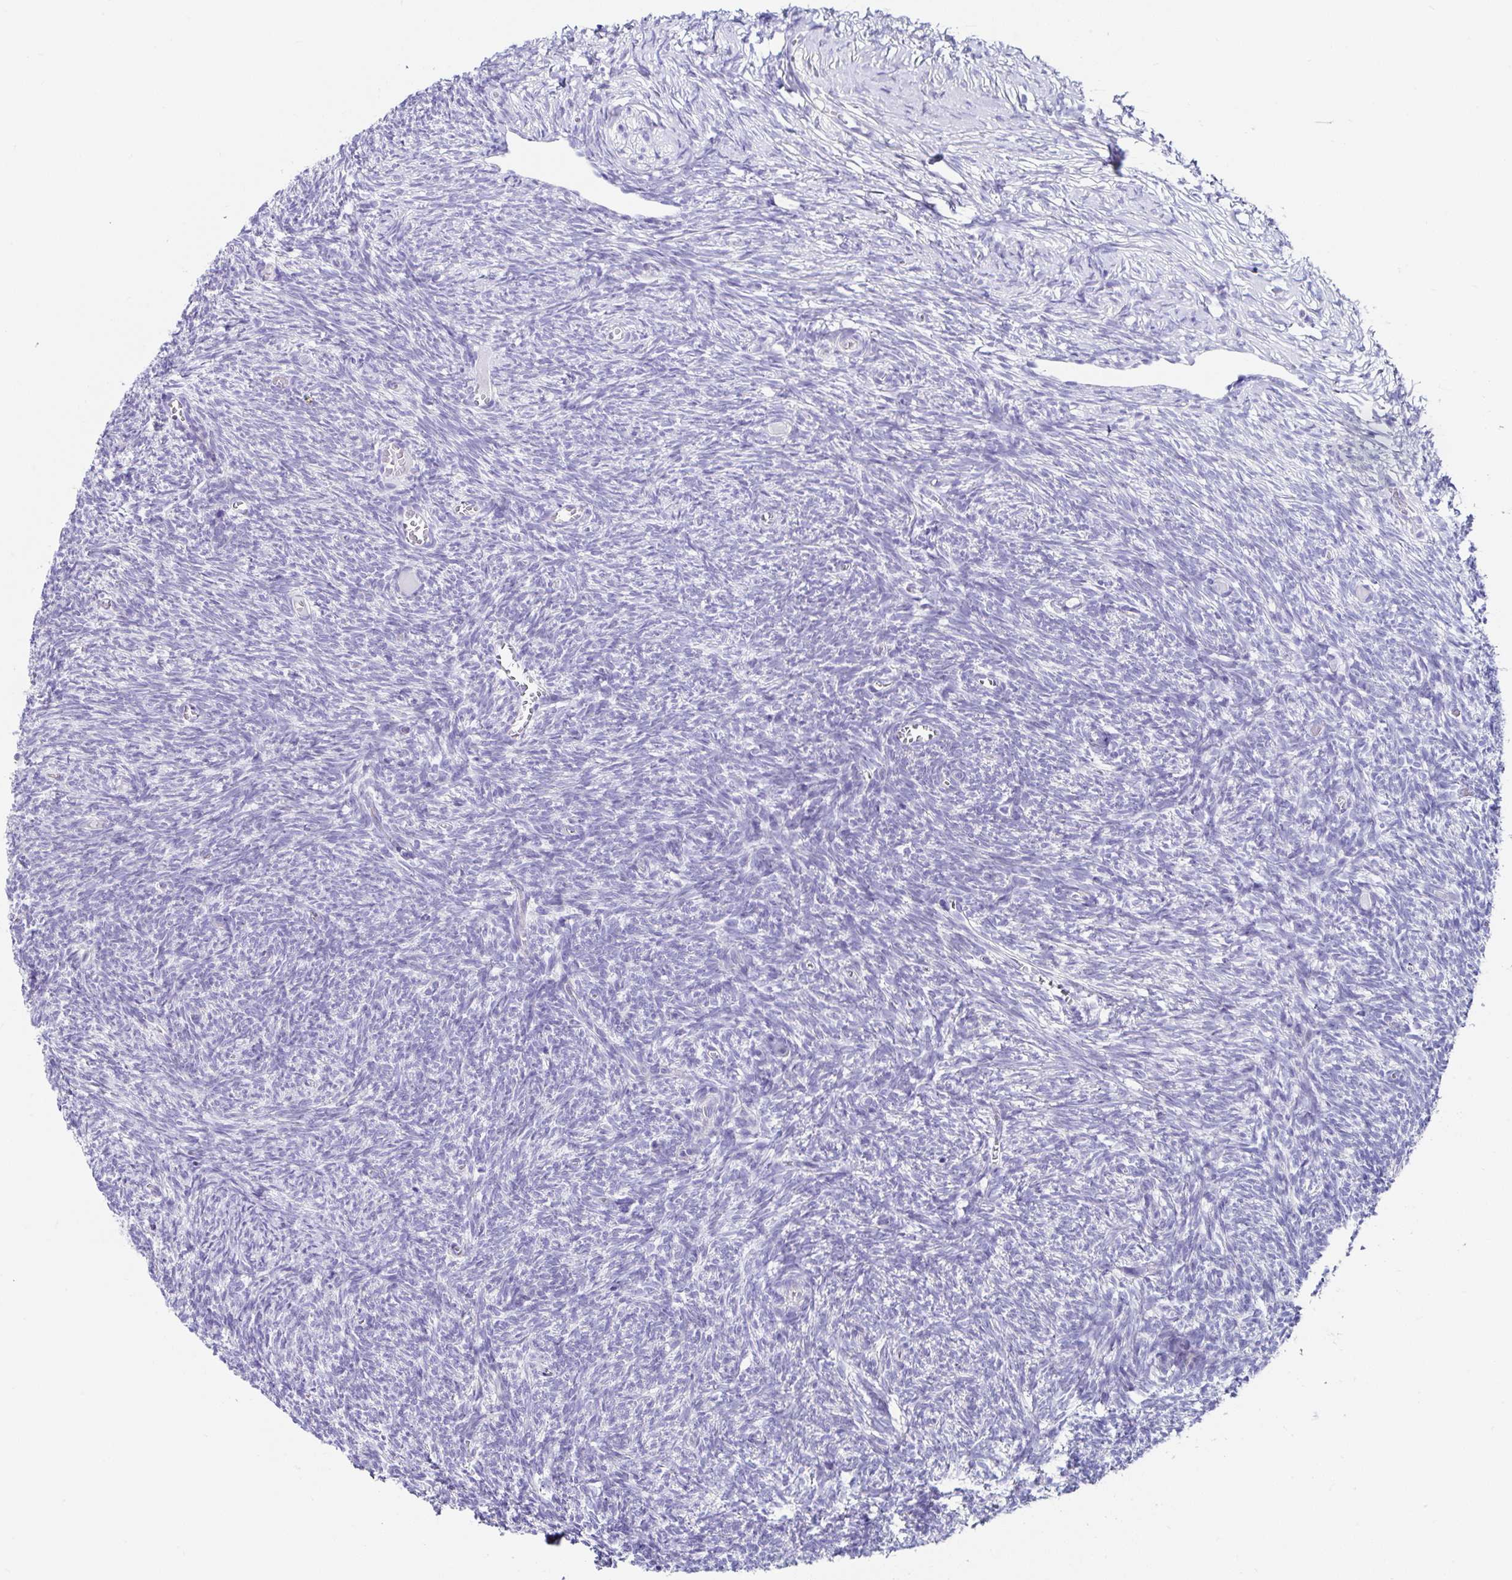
{"staining": {"intensity": "negative", "quantity": "none", "location": "none"}, "tissue": "ovary", "cell_type": "Ovarian stroma cells", "image_type": "normal", "snomed": [{"axis": "morphology", "description": "Normal tissue, NOS"}, {"axis": "topography", "description": "Ovary"}], "caption": "The image demonstrates no significant staining in ovarian stroma cells of ovary.", "gene": "TMPRSS11E", "patient": {"sex": "female", "age": 39}}